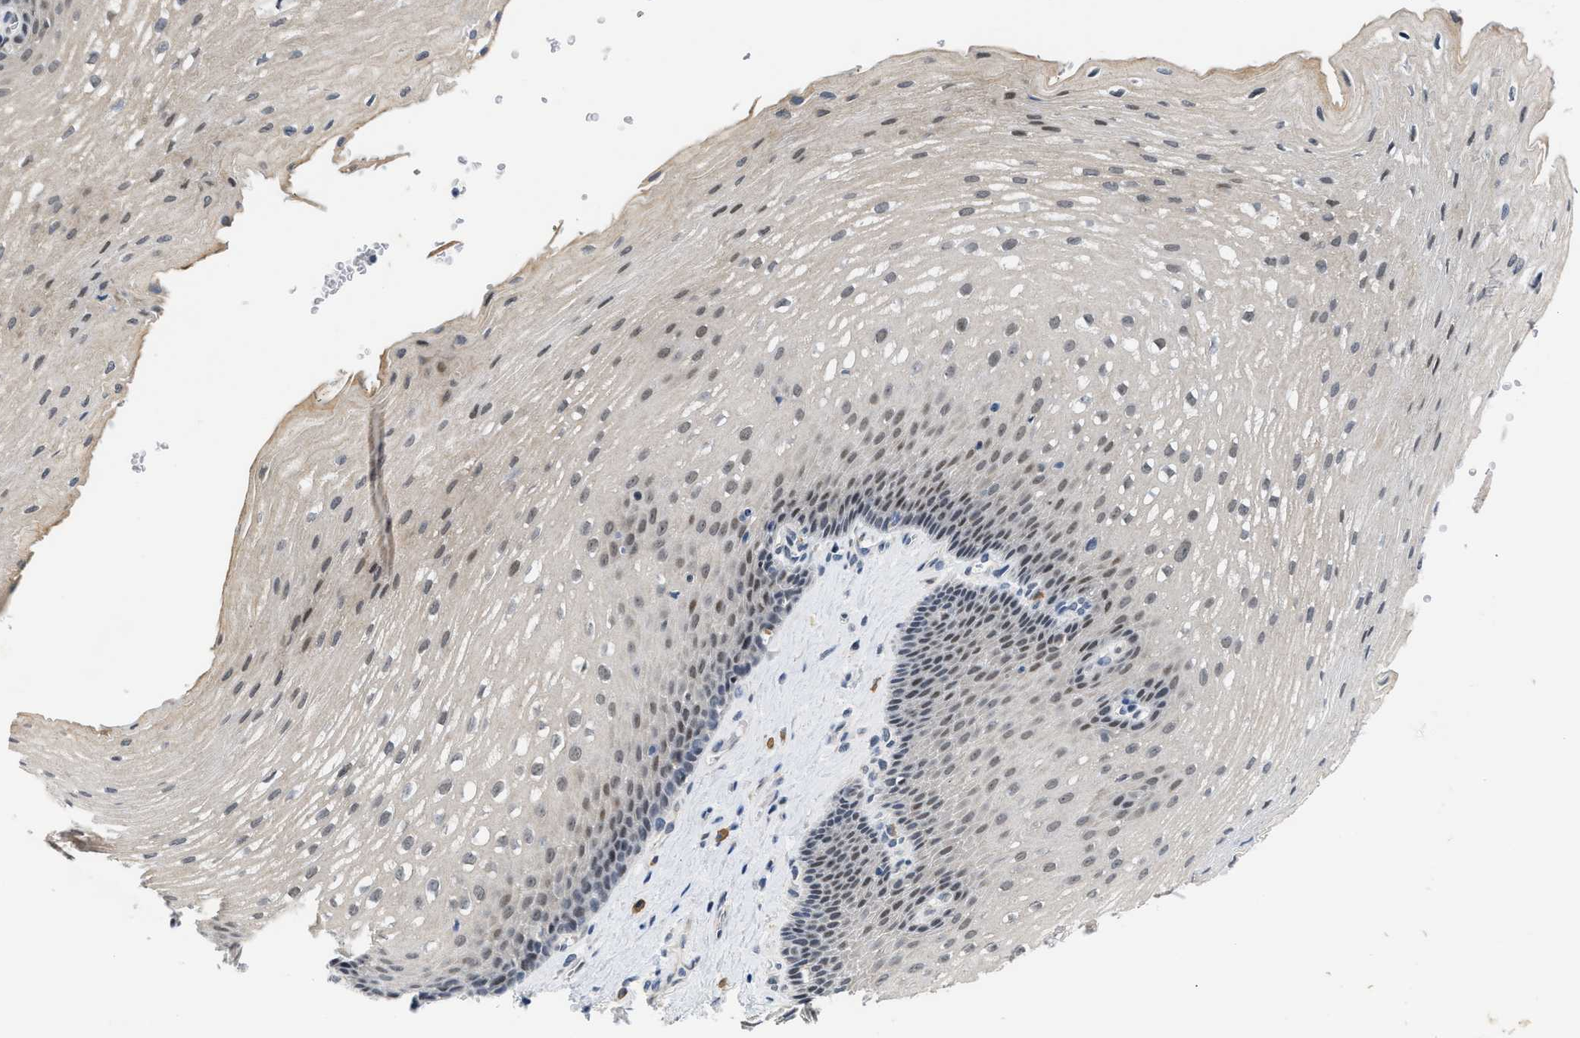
{"staining": {"intensity": "moderate", "quantity": "25%-75%", "location": "cytoplasmic/membranous,nuclear"}, "tissue": "esophagus", "cell_type": "Squamous epithelial cells", "image_type": "normal", "snomed": [{"axis": "morphology", "description": "Normal tissue, NOS"}, {"axis": "topography", "description": "Esophagus"}], "caption": "A brown stain labels moderate cytoplasmic/membranous,nuclear staining of a protein in squamous epithelial cells of normal esophagus.", "gene": "TXNRD3", "patient": {"sex": "male", "age": 48}}